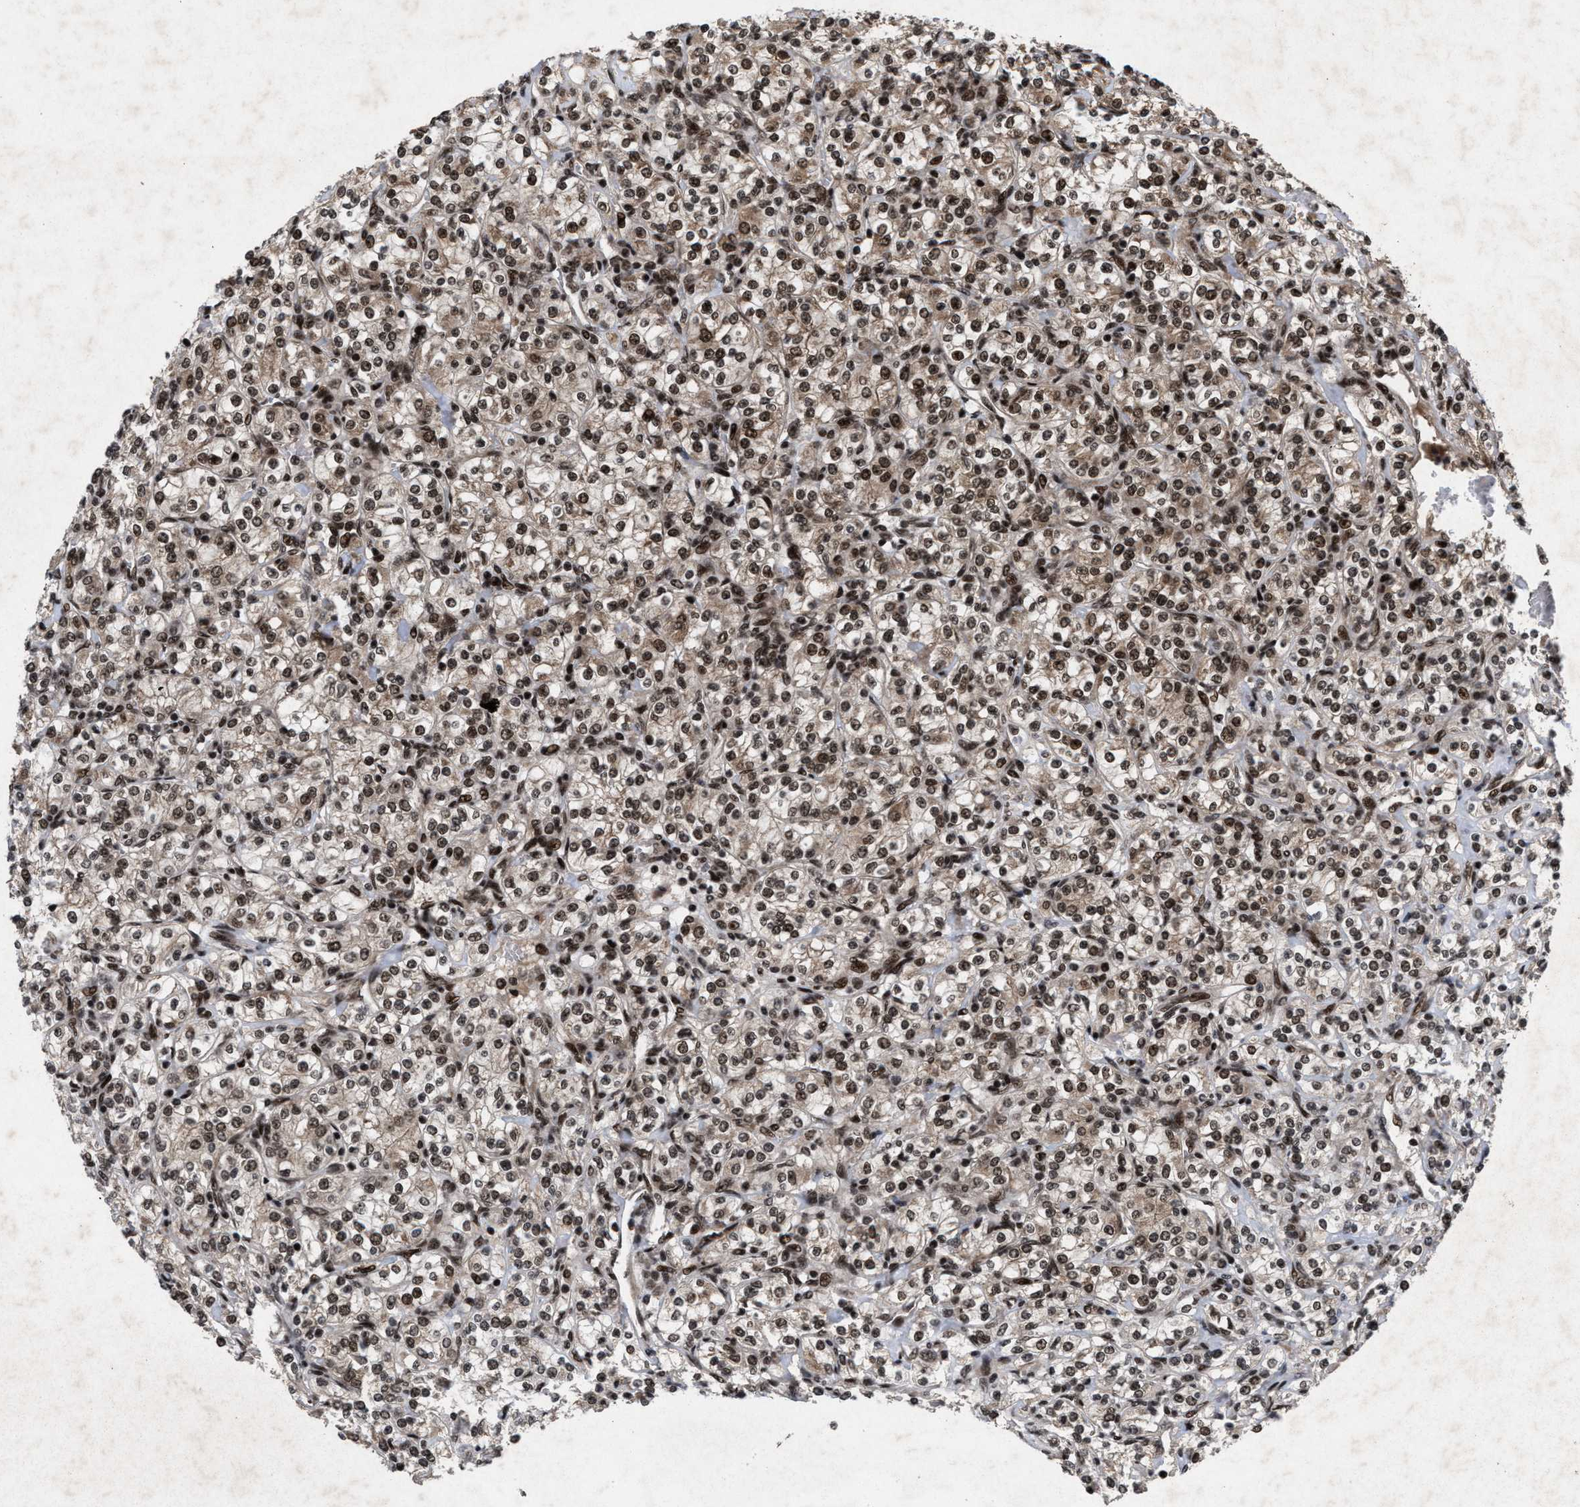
{"staining": {"intensity": "moderate", "quantity": ">75%", "location": "cytoplasmic/membranous,nuclear"}, "tissue": "renal cancer", "cell_type": "Tumor cells", "image_type": "cancer", "snomed": [{"axis": "morphology", "description": "Adenocarcinoma, NOS"}, {"axis": "topography", "description": "Kidney"}], "caption": "A high-resolution image shows IHC staining of renal cancer, which shows moderate cytoplasmic/membranous and nuclear staining in approximately >75% of tumor cells. (DAB (3,3'-diaminobenzidine) = brown stain, brightfield microscopy at high magnification).", "gene": "WIZ", "patient": {"sex": "male", "age": 77}}